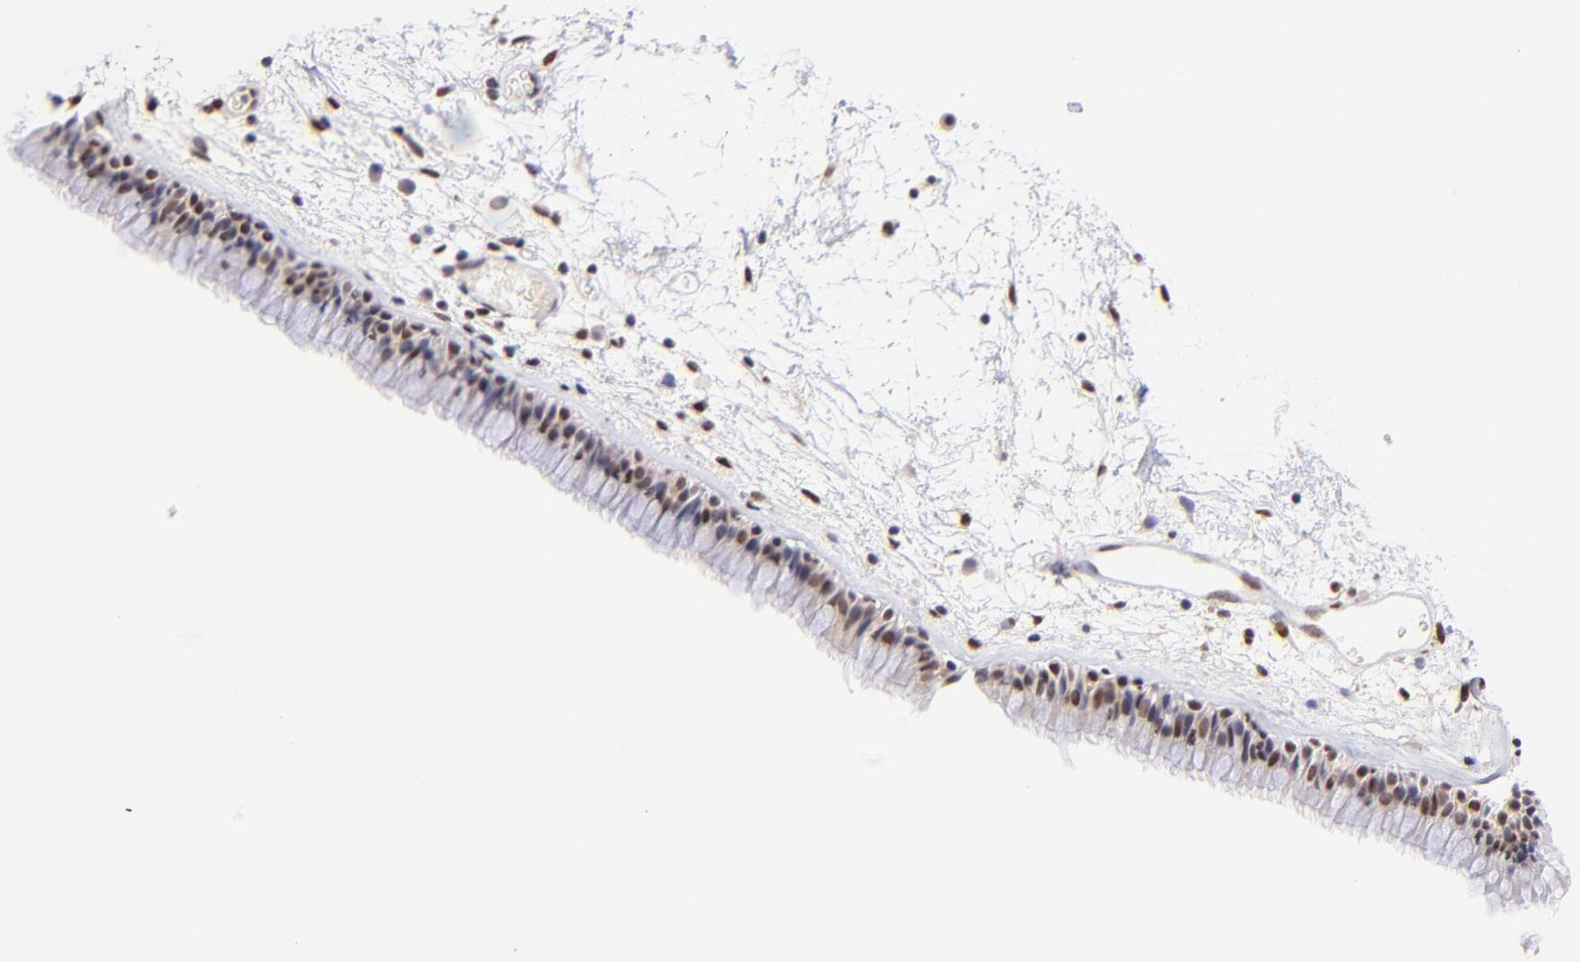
{"staining": {"intensity": "strong", "quantity": ">75%", "location": "nuclear"}, "tissue": "nasopharynx", "cell_type": "Respiratory epithelial cells", "image_type": "normal", "snomed": [{"axis": "morphology", "description": "Normal tissue, NOS"}, {"axis": "morphology", "description": "Inflammation, NOS"}, {"axis": "topography", "description": "Nasopharynx"}], "caption": "Immunohistochemistry image of unremarkable human nasopharynx stained for a protein (brown), which exhibits high levels of strong nuclear positivity in approximately >75% of respiratory epithelial cells.", "gene": "MIDEAS", "patient": {"sex": "male", "age": 48}}